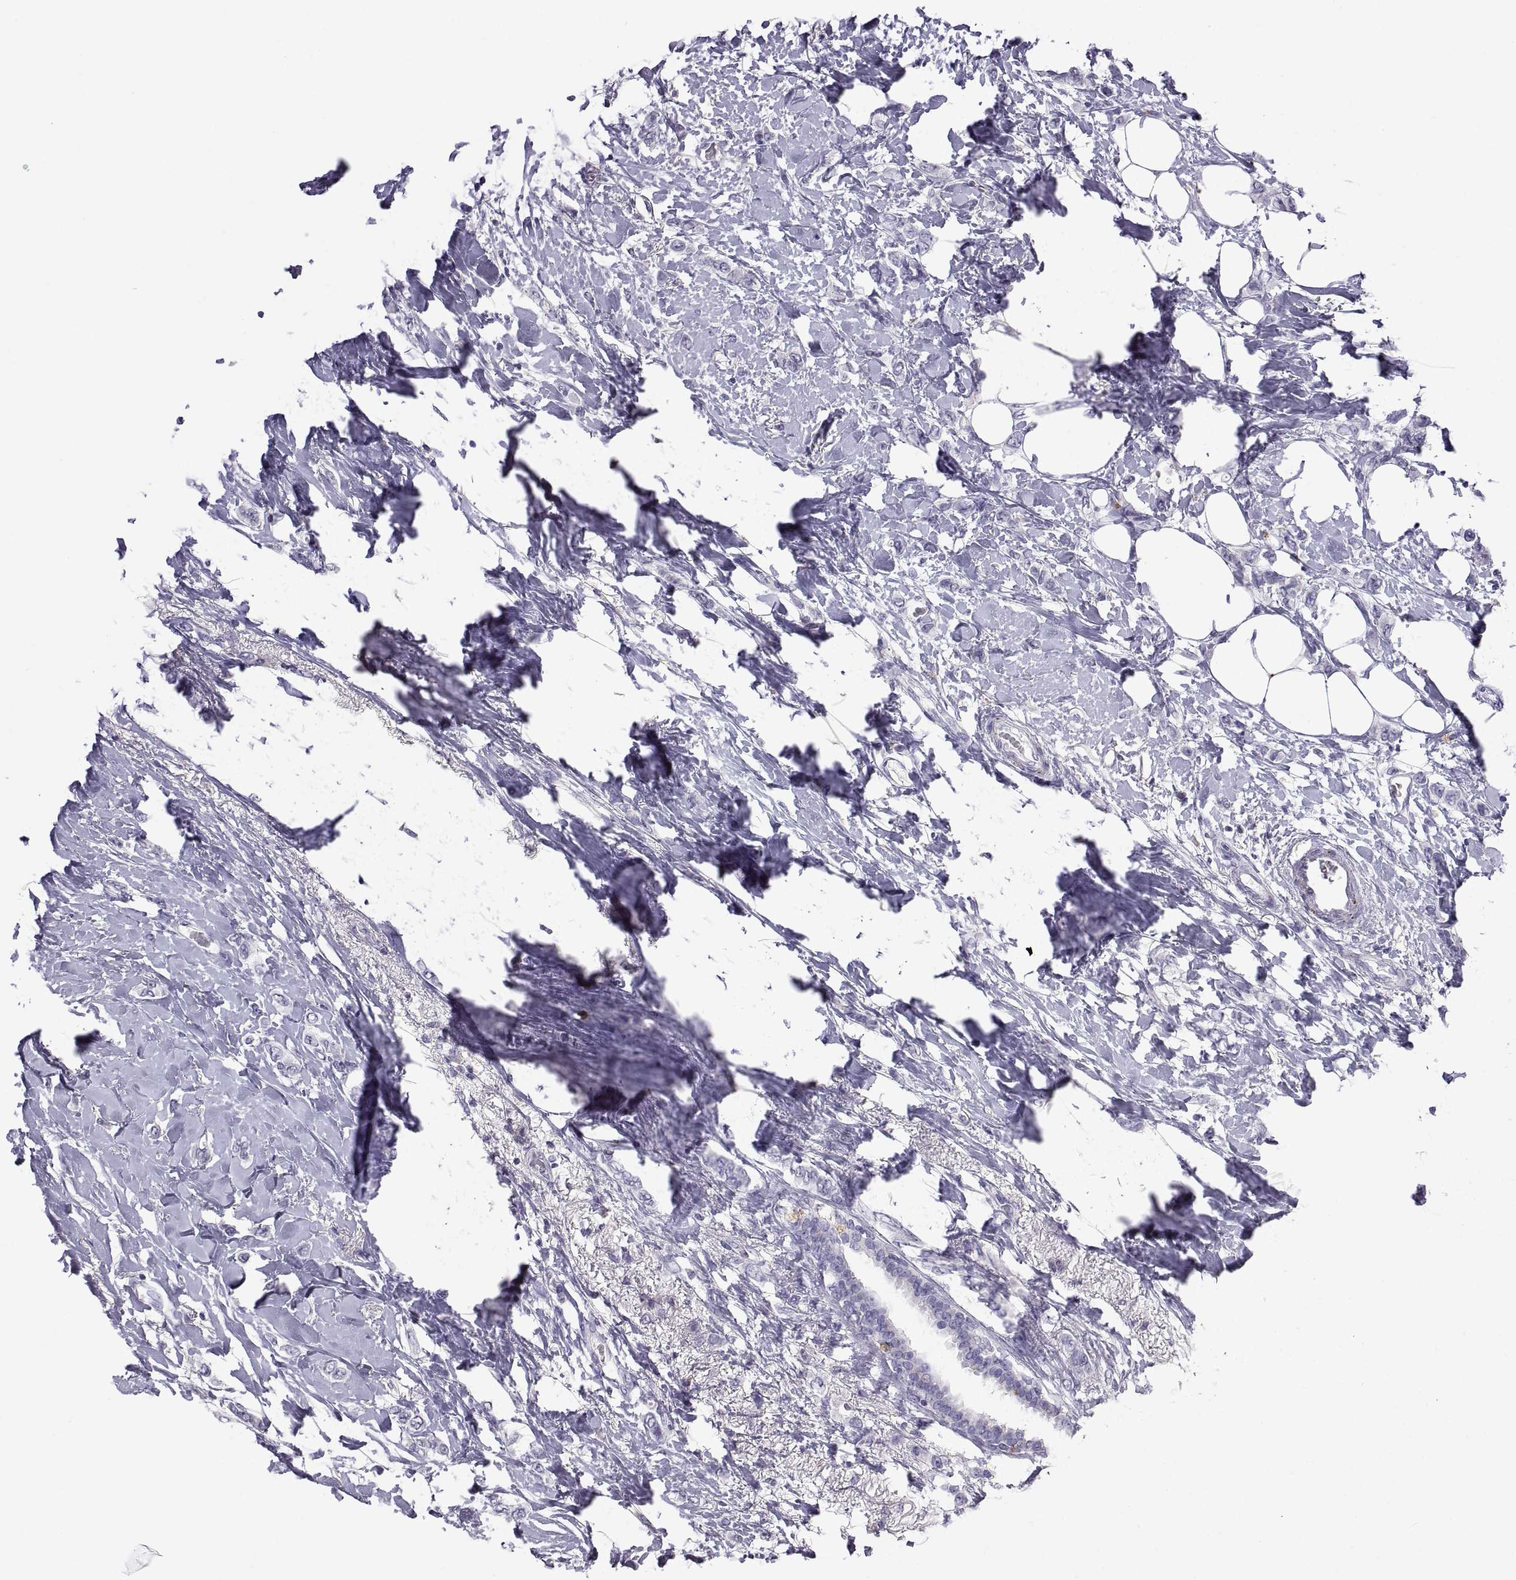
{"staining": {"intensity": "negative", "quantity": "none", "location": "none"}, "tissue": "breast cancer", "cell_type": "Tumor cells", "image_type": "cancer", "snomed": [{"axis": "morphology", "description": "Lobular carcinoma"}, {"axis": "topography", "description": "Breast"}], "caption": "DAB immunohistochemical staining of human breast cancer displays no significant positivity in tumor cells.", "gene": "RGS19", "patient": {"sex": "female", "age": 66}}